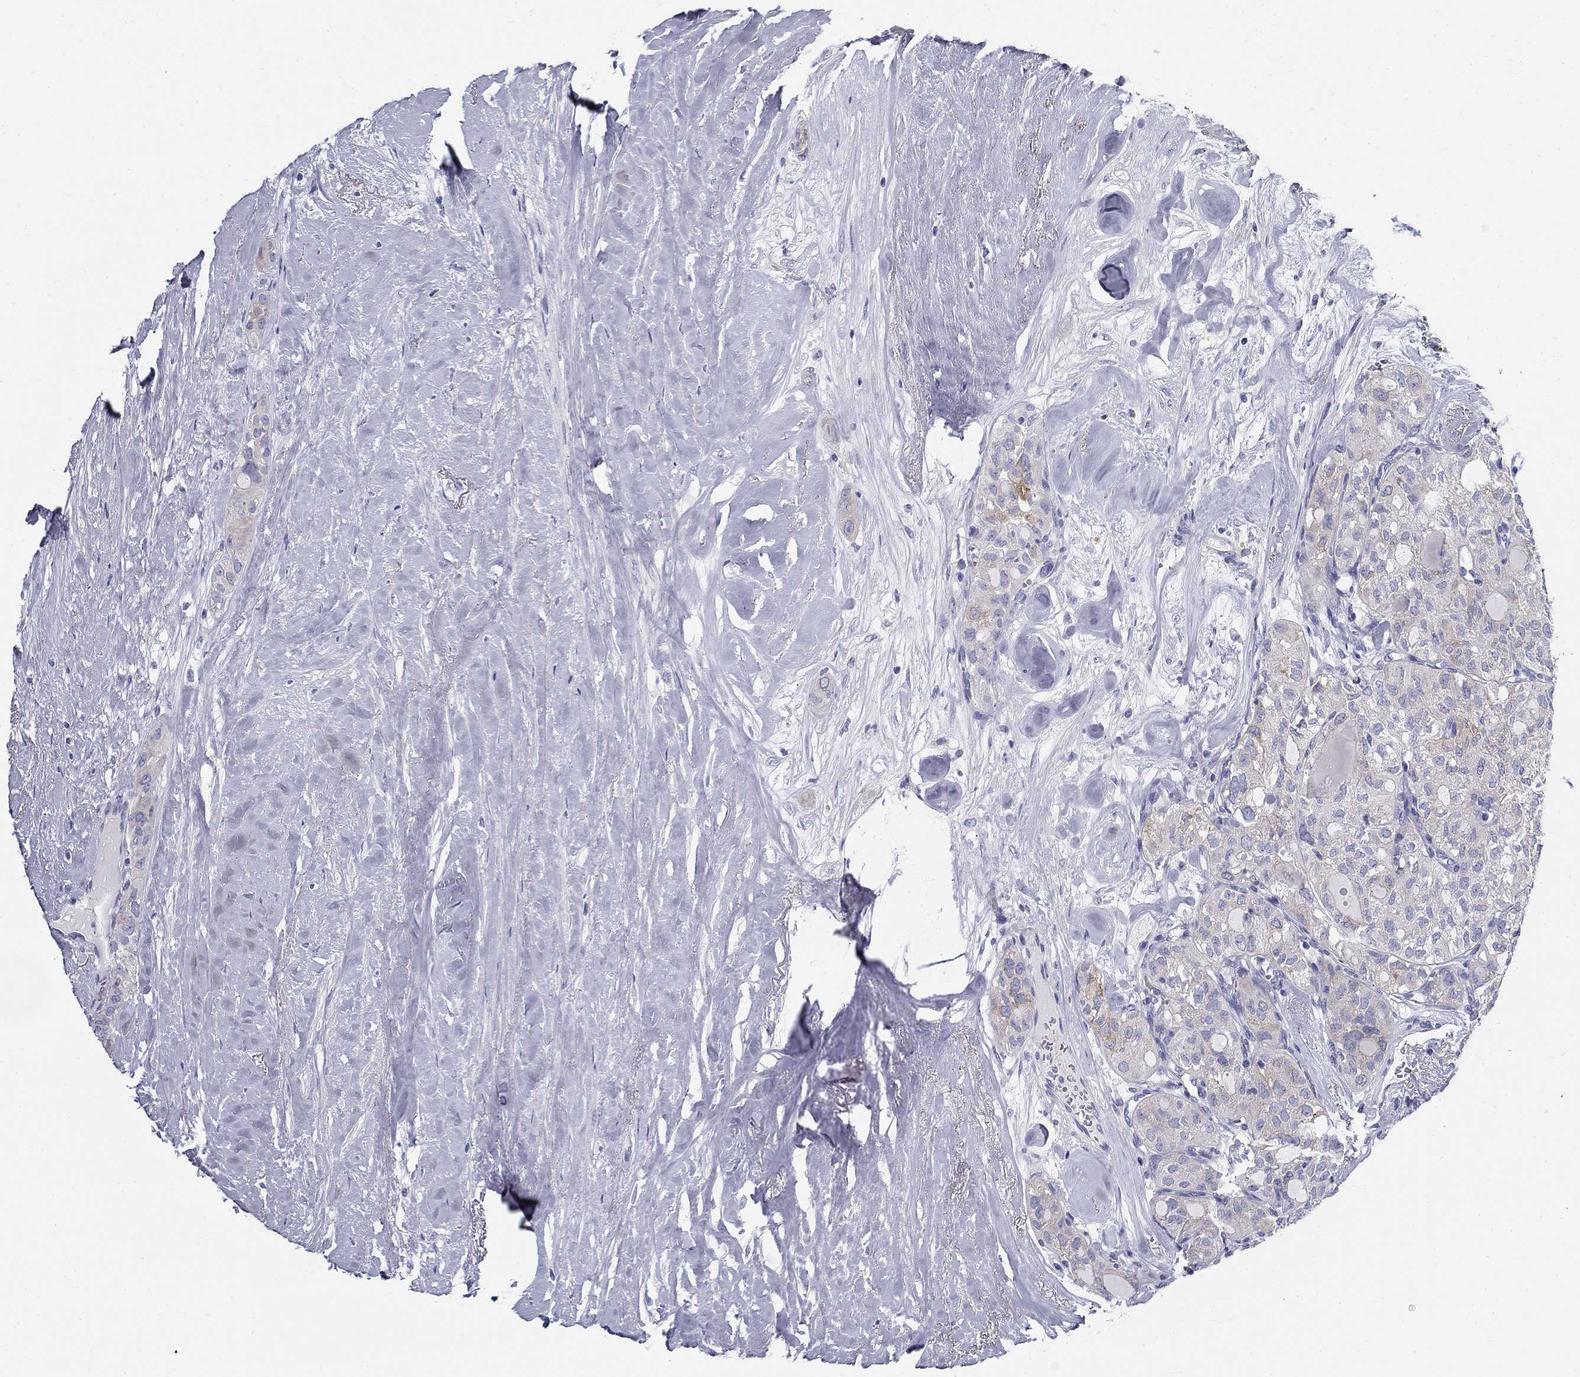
{"staining": {"intensity": "negative", "quantity": "none", "location": "none"}, "tissue": "thyroid cancer", "cell_type": "Tumor cells", "image_type": "cancer", "snomed": [{"axis": "morphology", "description": "Follicular adenoma carcinoma, NOS"}, {"axis": "topography", "description": "Thyroid gland"}], "caption": "A histopathology image of thyroid cancer stained for a protein shows no brown staining in tumor cells.", "gene": "GALNTL5", "patient": {"sex": "male", "age": 75}}